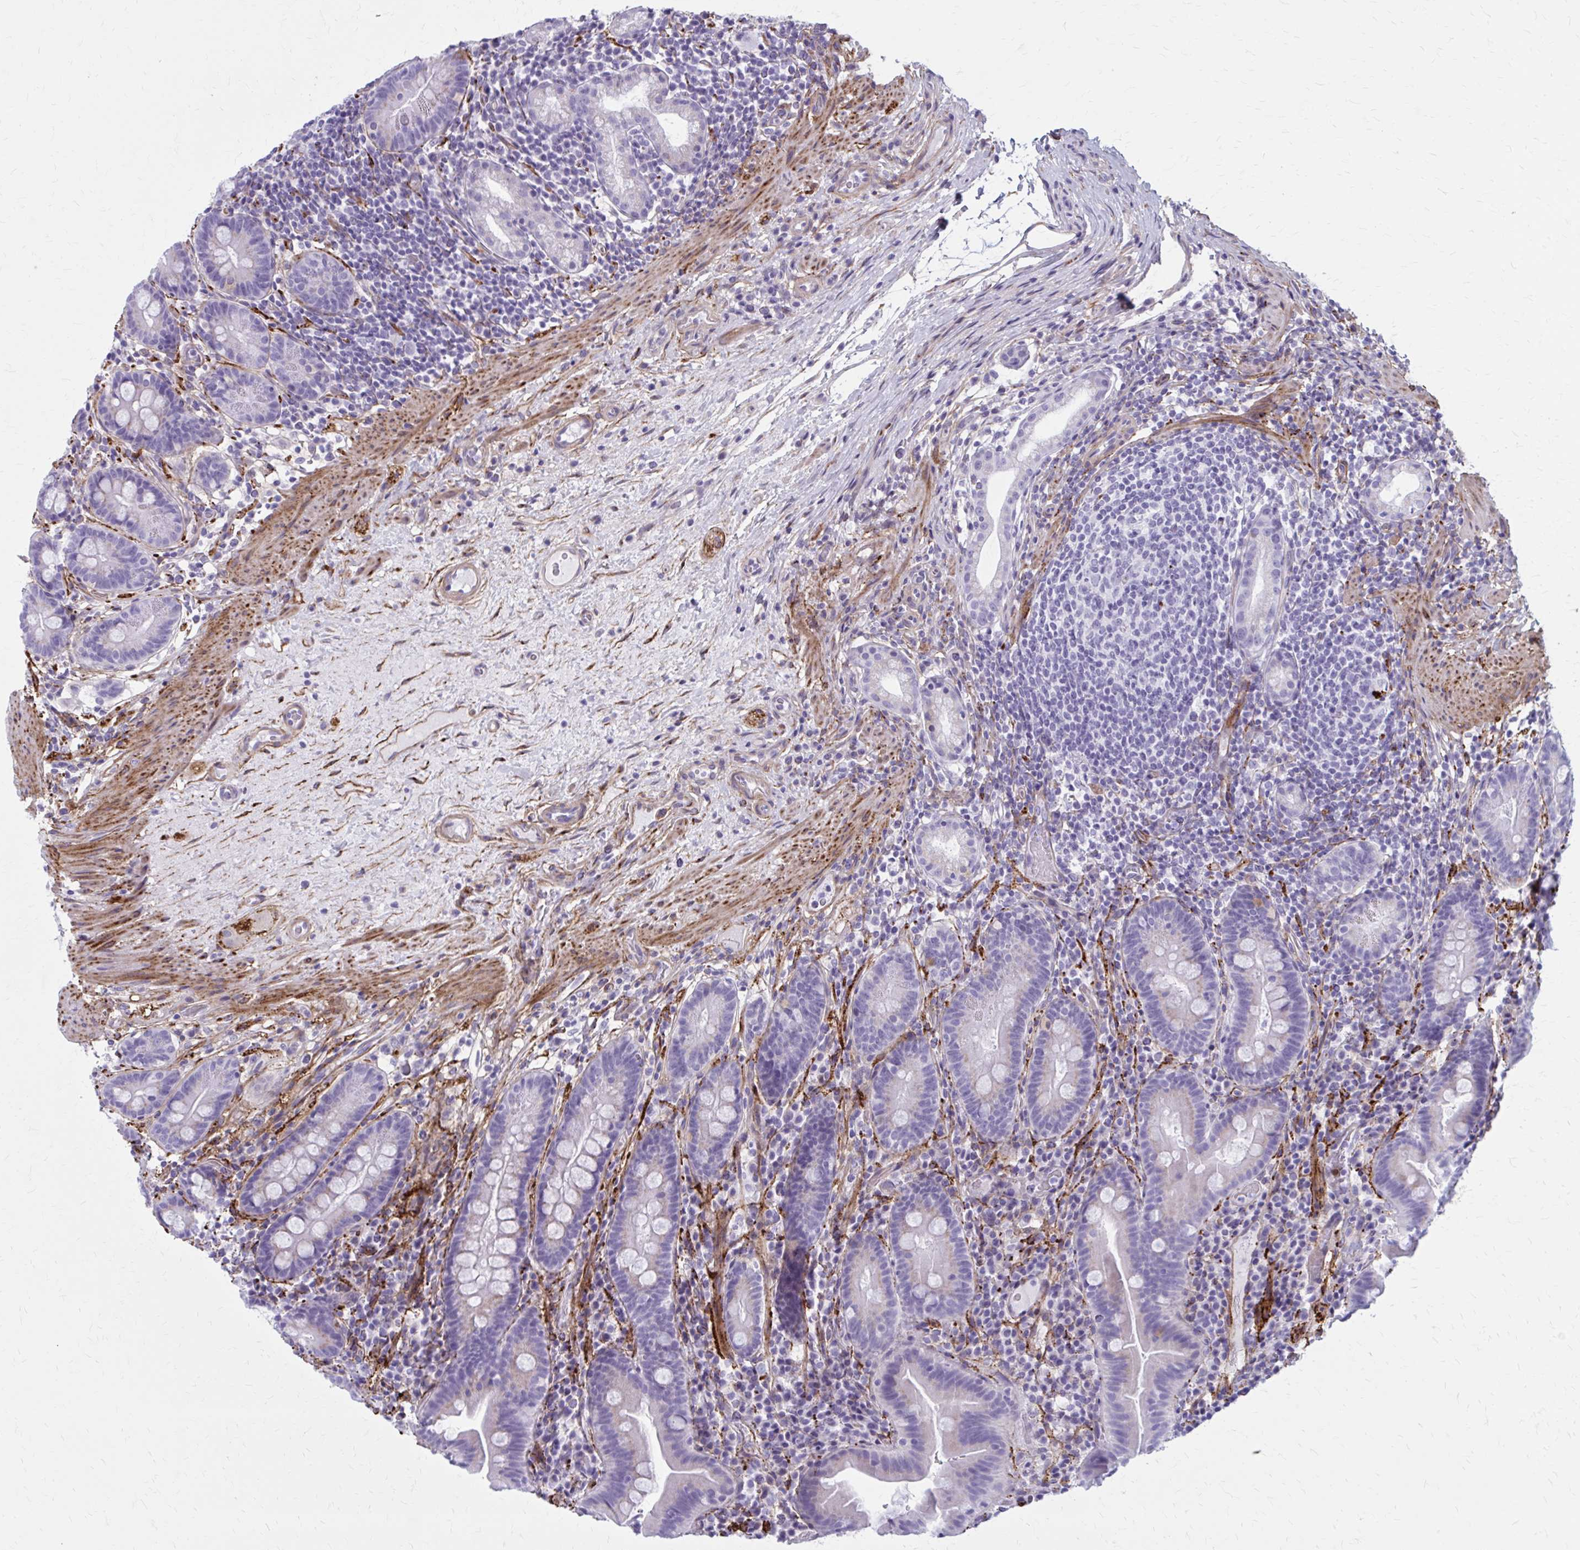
{"staining": {"intensity": "weak", "quantity": "25%-75%", "location": "cytoplasmic/membranous"}, "tissue": "small intestine", "cell_type": "Glandular cells", "image_type": "normal", "snomed": [{"axis": "morphology", "description": "Normal tissue, NOS"}, {"axis": "topography", "description": "Small intestine"}], "caption": "Brown immunohistochemical staining in benign small intestine displays weak cytoplasmic/membranous expression in approximately 25%-75% of glandular cells.", "gene": "AKAP12", "patient": {"sex": "male", "age": 26}}